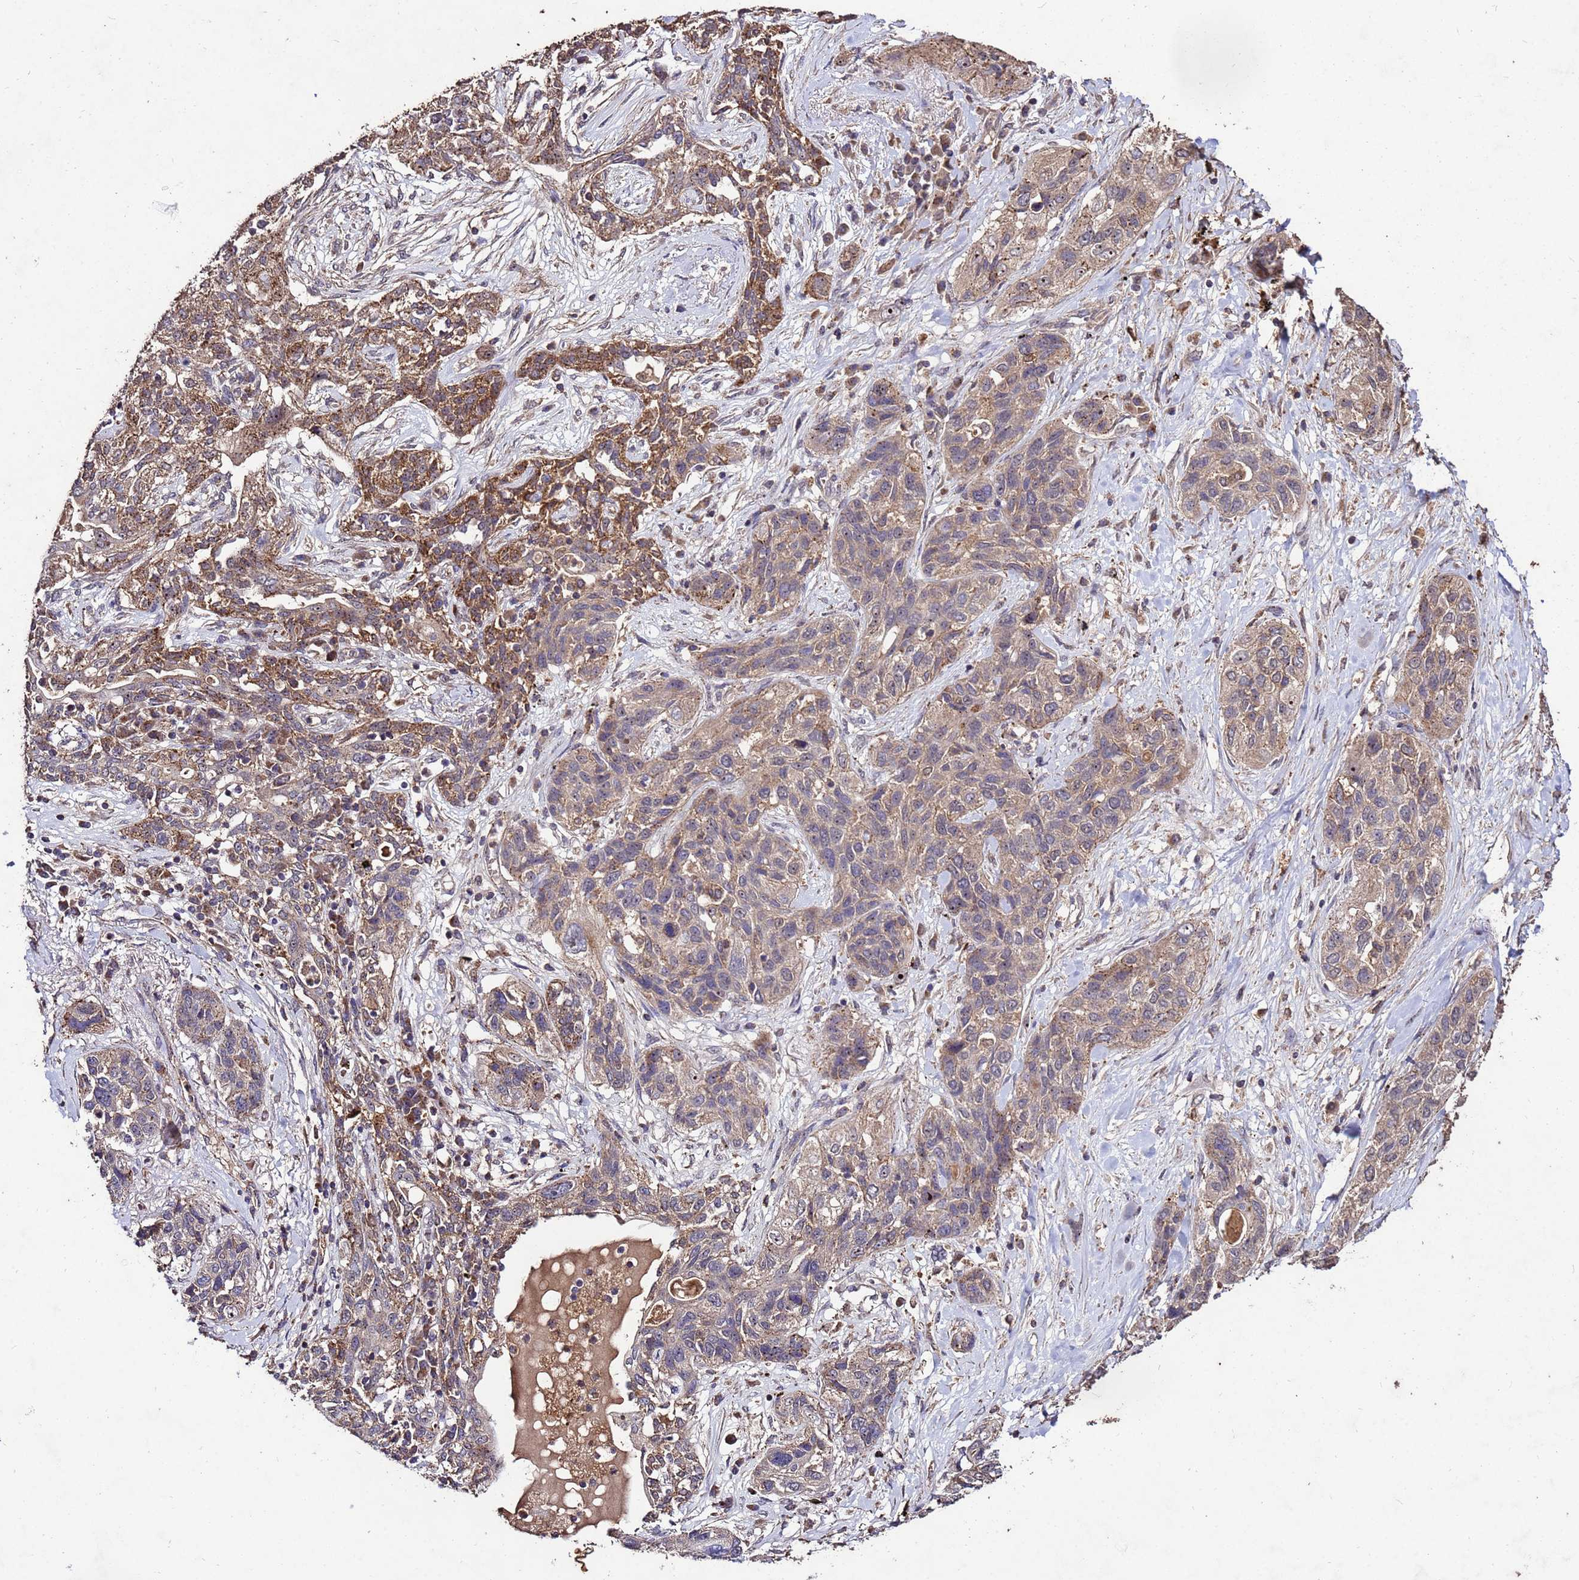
{"staining": {"intensity": "moderate", "quantity": ">75%", "location": "cytoplasmic/membranous"}, "tissue": "lung cancer", "cell_type": "Tumor cells", "image_type": "cancer", "snomed": [{"axis": "morphology", "description": "Squamous cell carcinoma, NOS"}, {"axis": "topography", "description": "Lung"}], "caption": "IHC of squamous cell carcinoma (lung) shows medium levels of moderate cytoplasmic/membranous expression in about >75% of tumor cells. Immunohistochemistry (ihc) stains the protein of interest in brown and the nuclei are stained blue.", "gene": "TOR4A", "patient": {"sex": "female", "age": 70}}